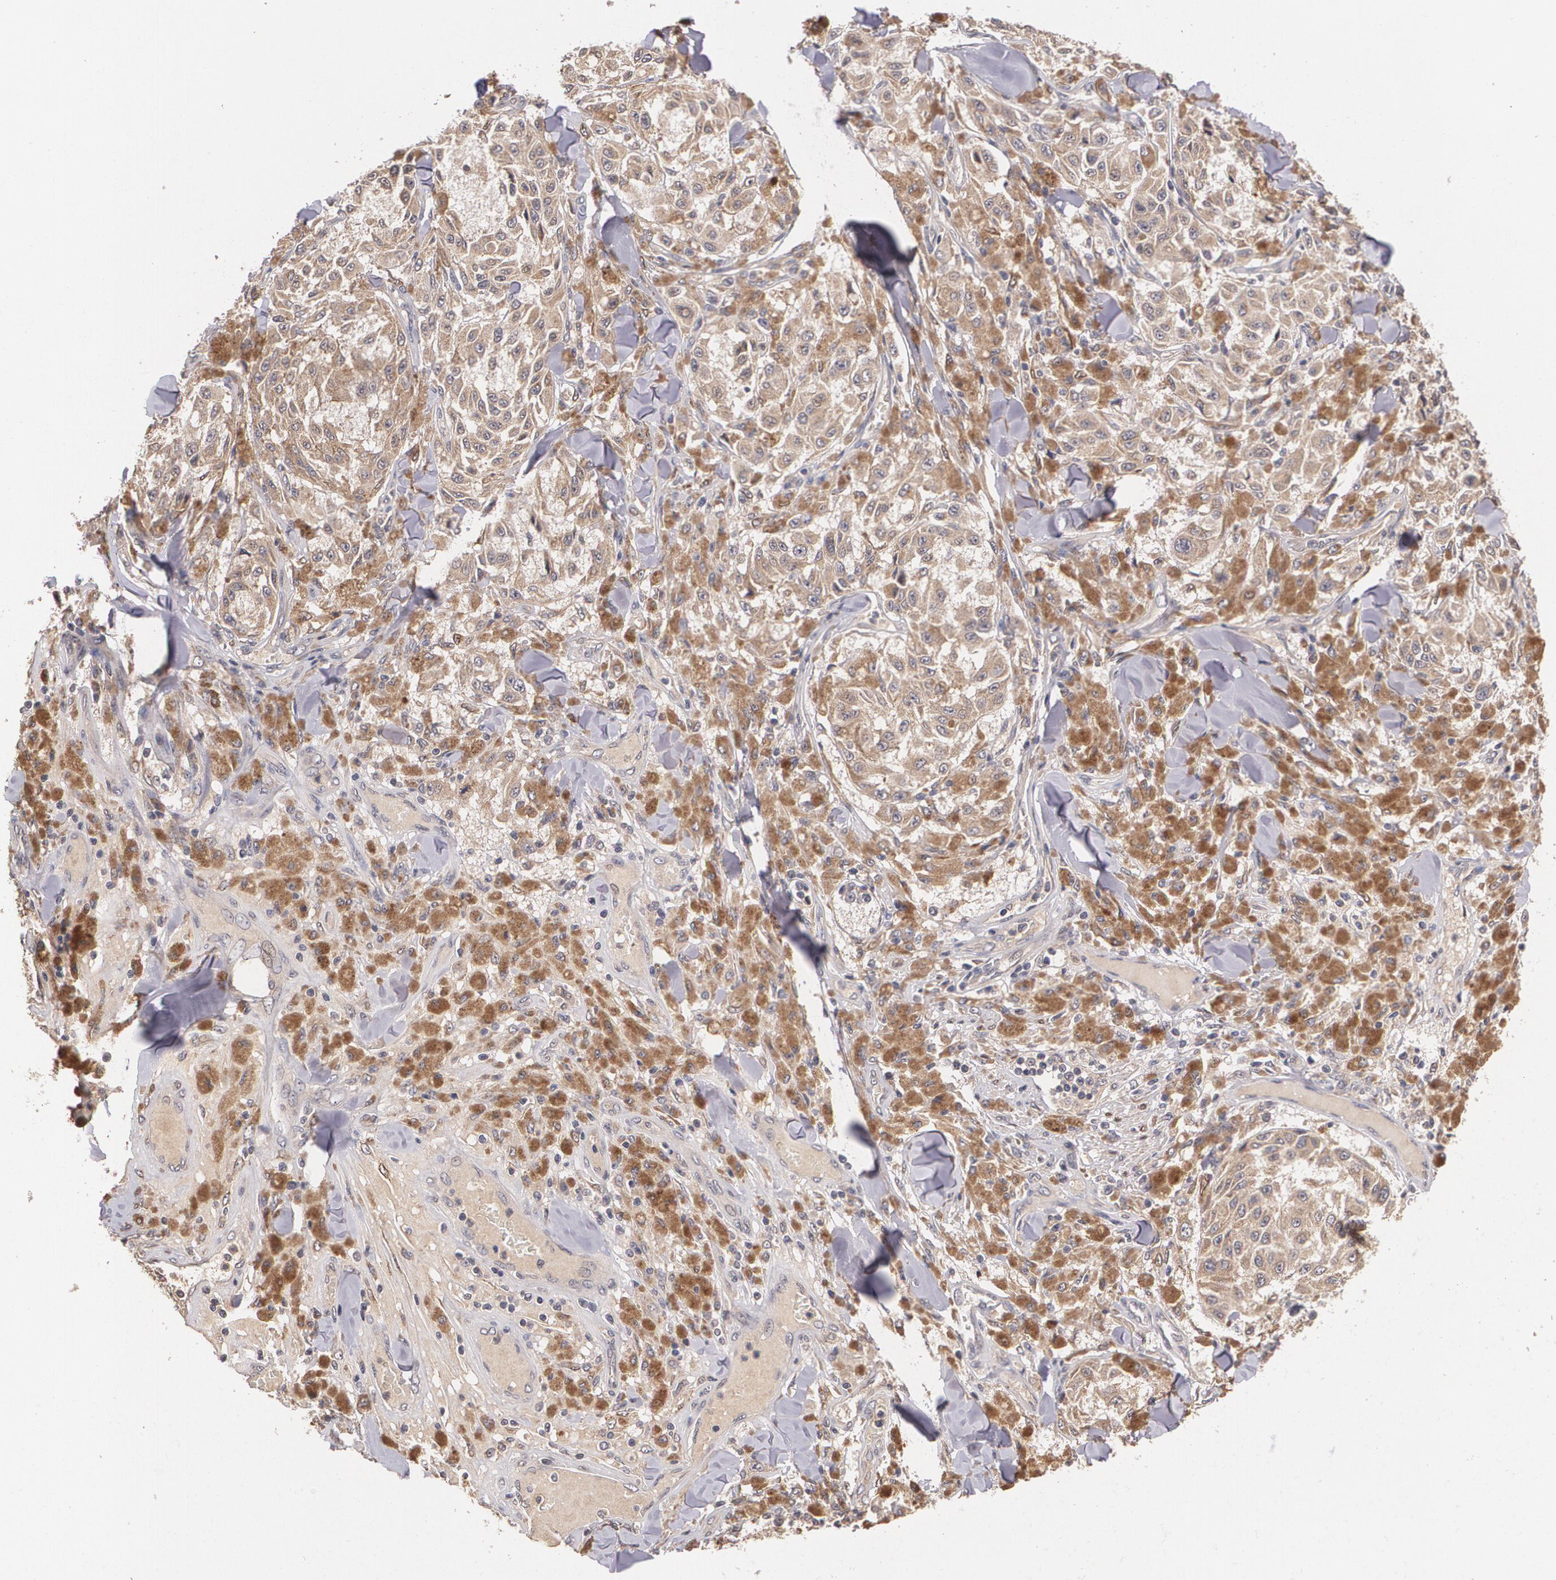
{"staining": {"intensity": "moderate", "quantity": ">75%", "location": "cytoplasmic/membranous"}, "tissue": "melanoma", "cell_type": "Tumor cells", "image_type": "cancer", "snomed": [{"axis": "morphology", "description": "Malignant melanoma, NOS"}, {"axis": "topography", "description": "Skin"}], "caption": "DAB (3,3'-diaminobenzidine) immunohistochemical staining of melanoma displays moderate cytoplasmic/membranous protein staining in approximately >75% of tumor cells. (Brightfield microscopy of DAB IHC at high magnification).", "gene": "IFNGR2", "patient": {"sex": "female", "age": 64}}